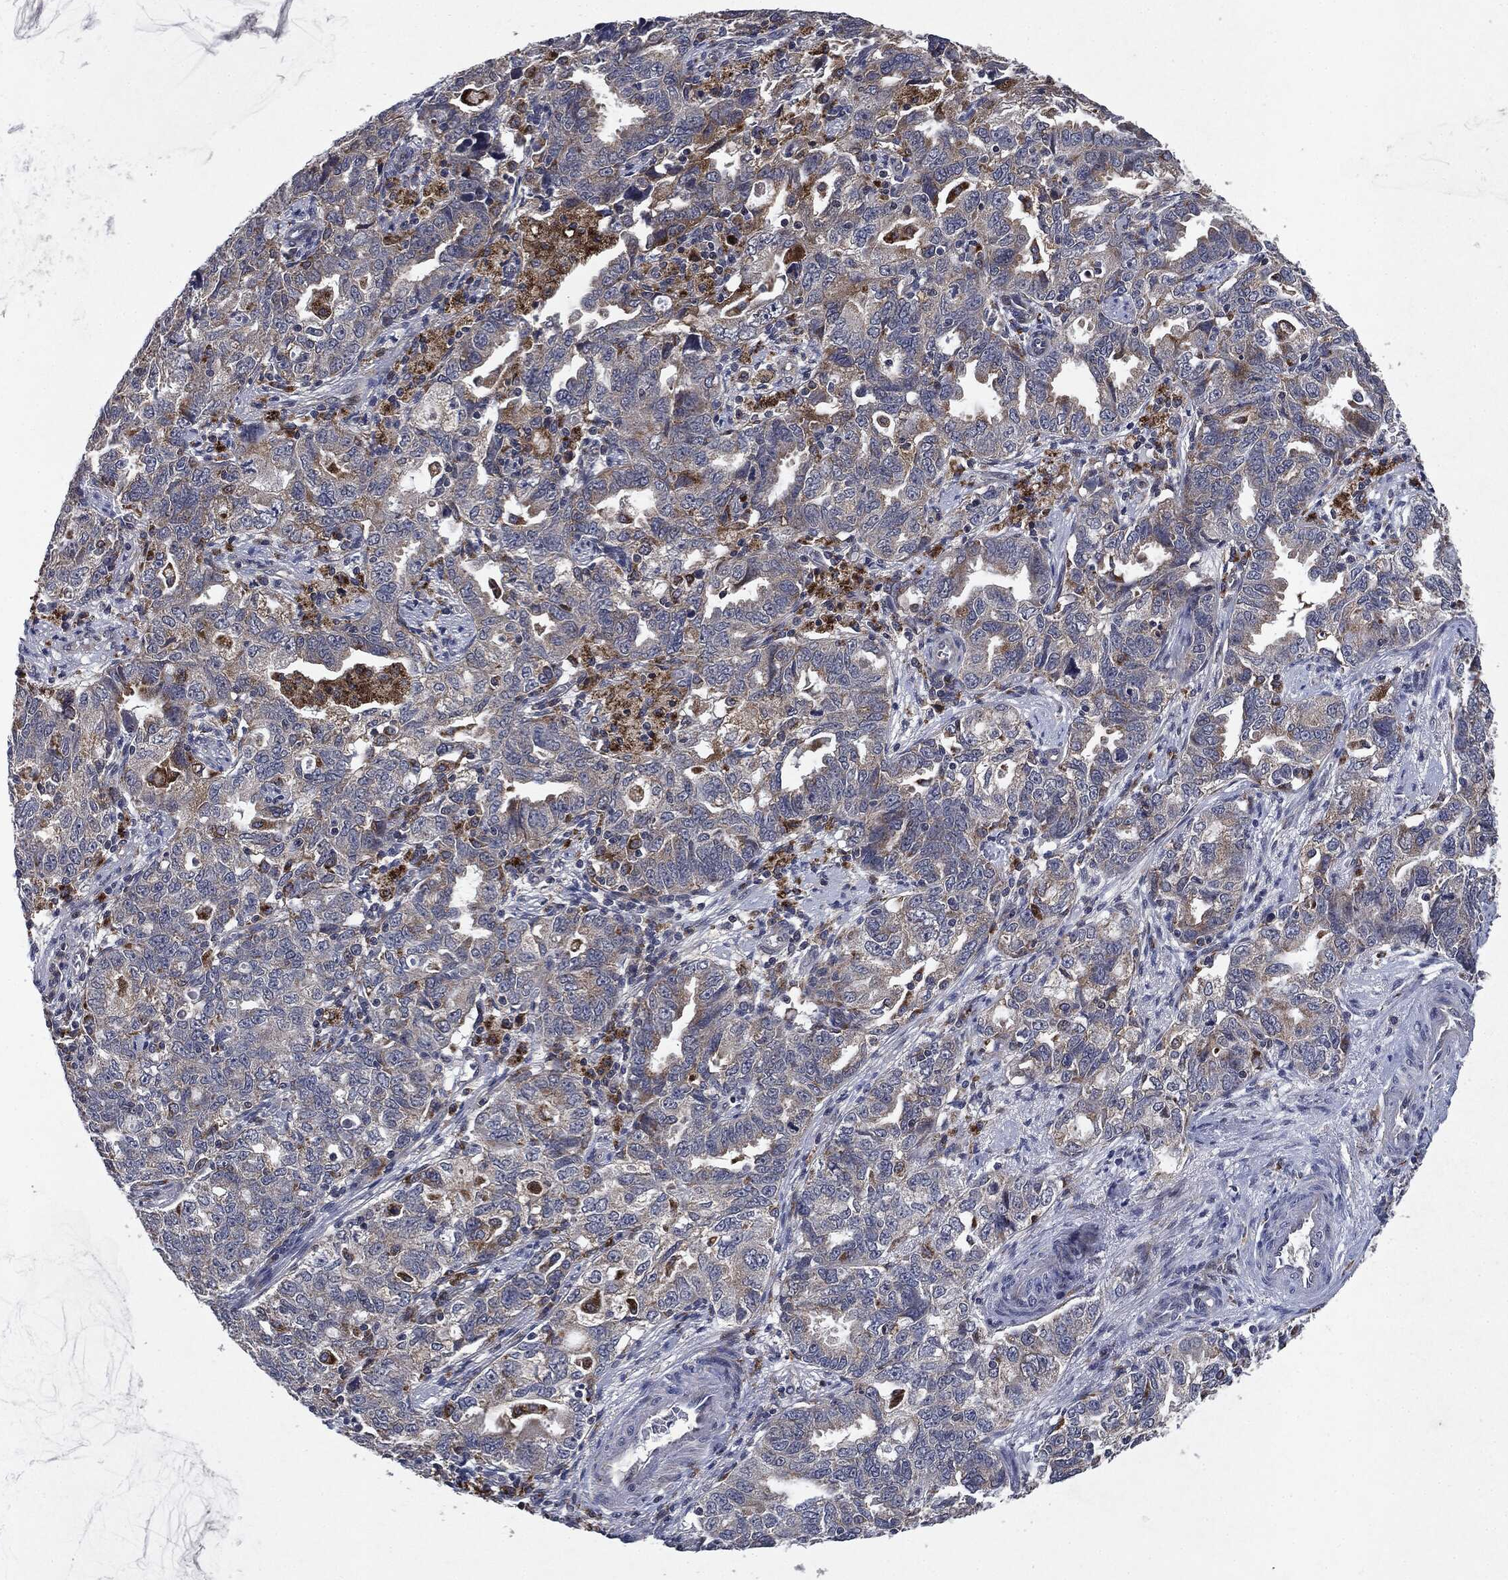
{"staining": {"intensity": "negative", "quantity": "none", "location": "none"}, "tissue": "ovarian cancer", "cell_type": "Tumor cells", "image_type": "cancer", "snomed": [{"axis": "morphology", "description": "Cystadenocarcinoma, serous, NOS"}, {"axis": "topography", "description": "Ovary"}], "caption": "IHC image of neoplastic tissue: ovarian serous cystadenocarcinoma stained with DAB shows no significant protein expression in tumor cells.", "gene": "SLC31A2", "patient": {"sex": "female", "age": 51}}